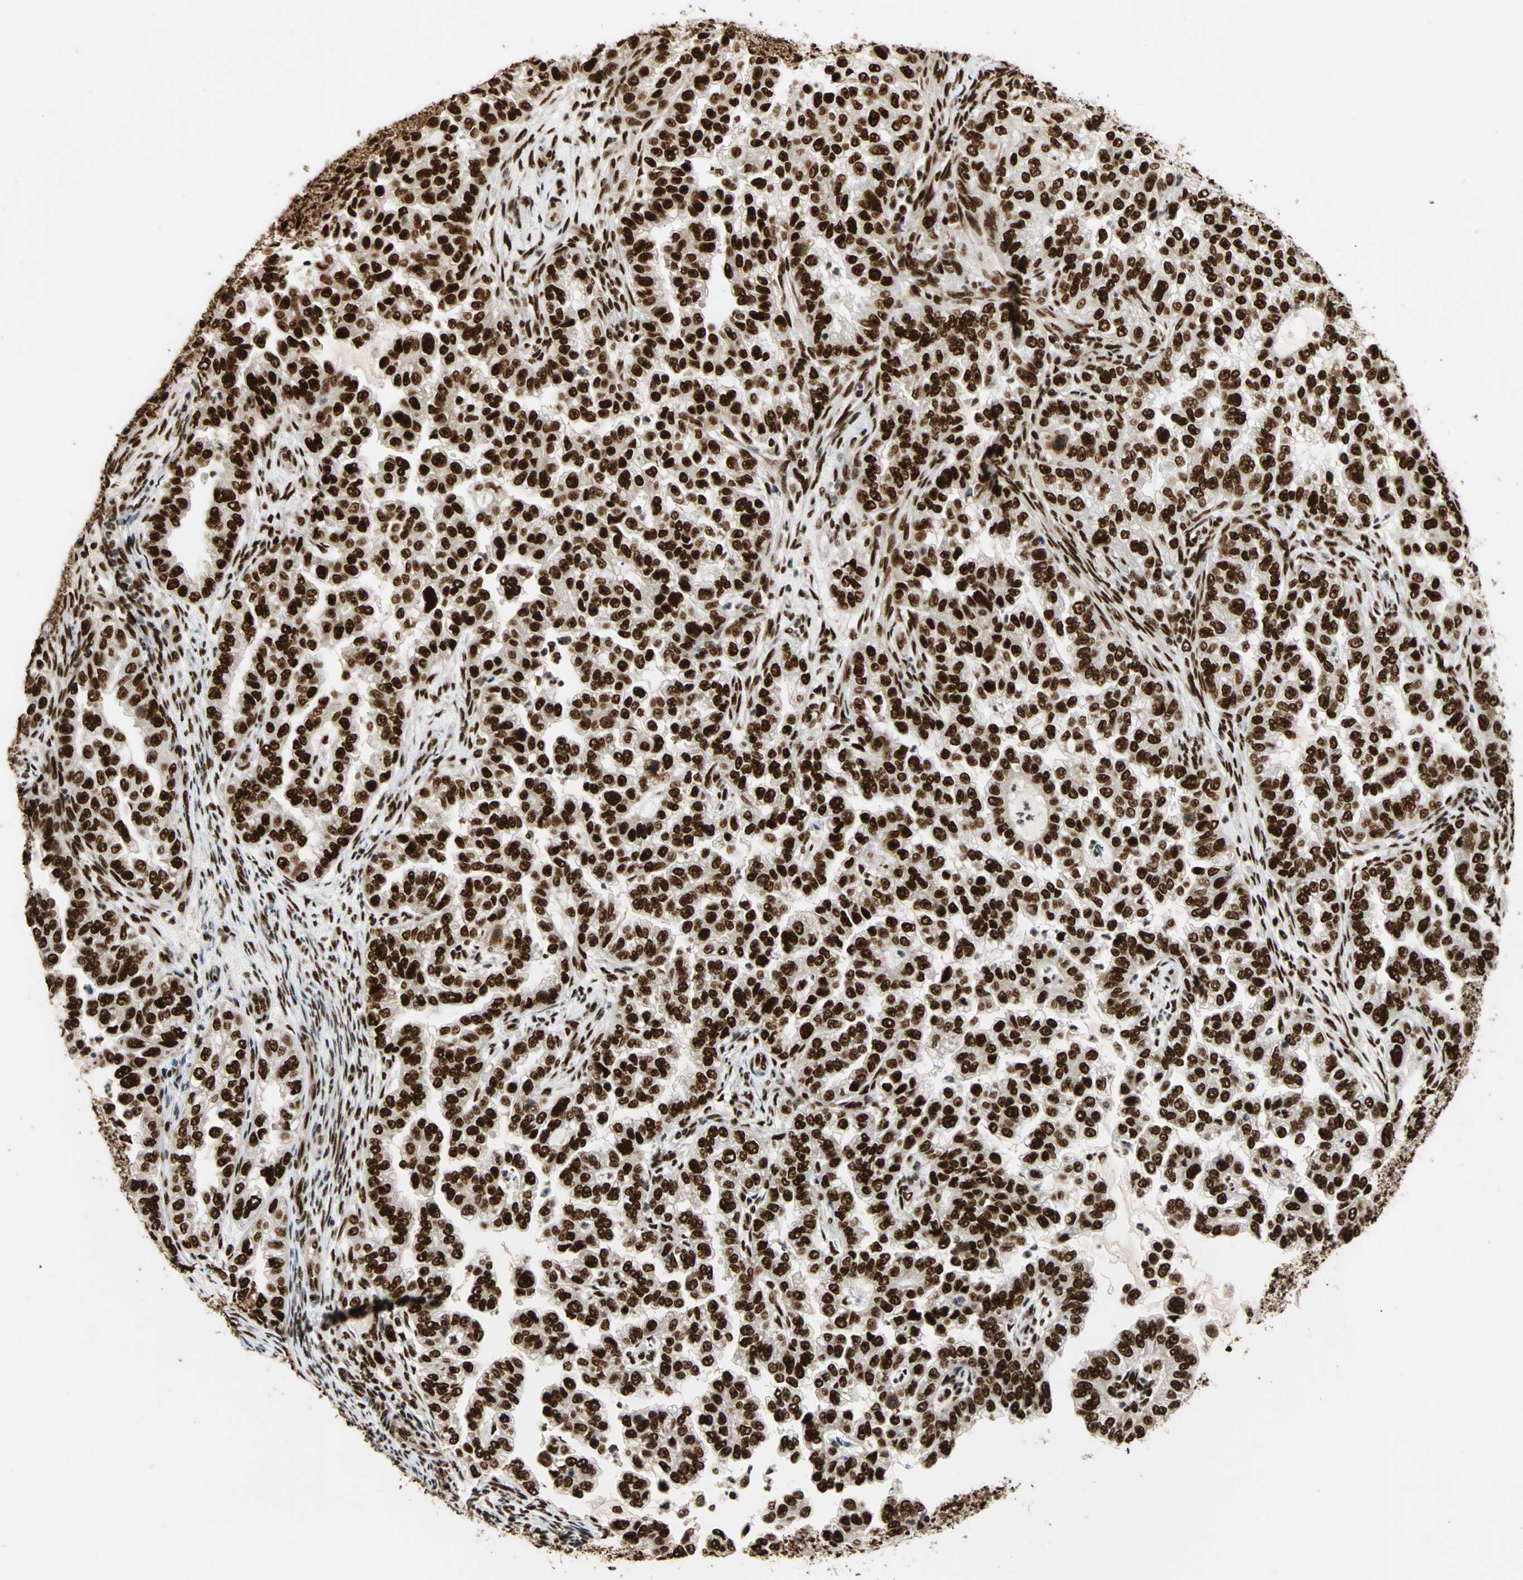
{"staining": {"intensity": "strong", "quantity": ">75%", "location": "nuclear"}, "tissue": "endometrial cancer", "cell_type": "Tumor cells", "image_type": "cancer", "snomed": [{"axis": "morphology", "description": "Adenocarcinoma, NOS"}, {"axis": "topography", "description": "Endometrium"}], "caption": "This histopathology image exhibits endometrial cancer stained with immunohistochemistry (IHC) to label a protein in brown. The nuclear of tumor cells show strong positivity for the protein. Nuclei are counter-stained blue.", "gene": "ILF2", "patient": {"sex": "female", "age": 85}}